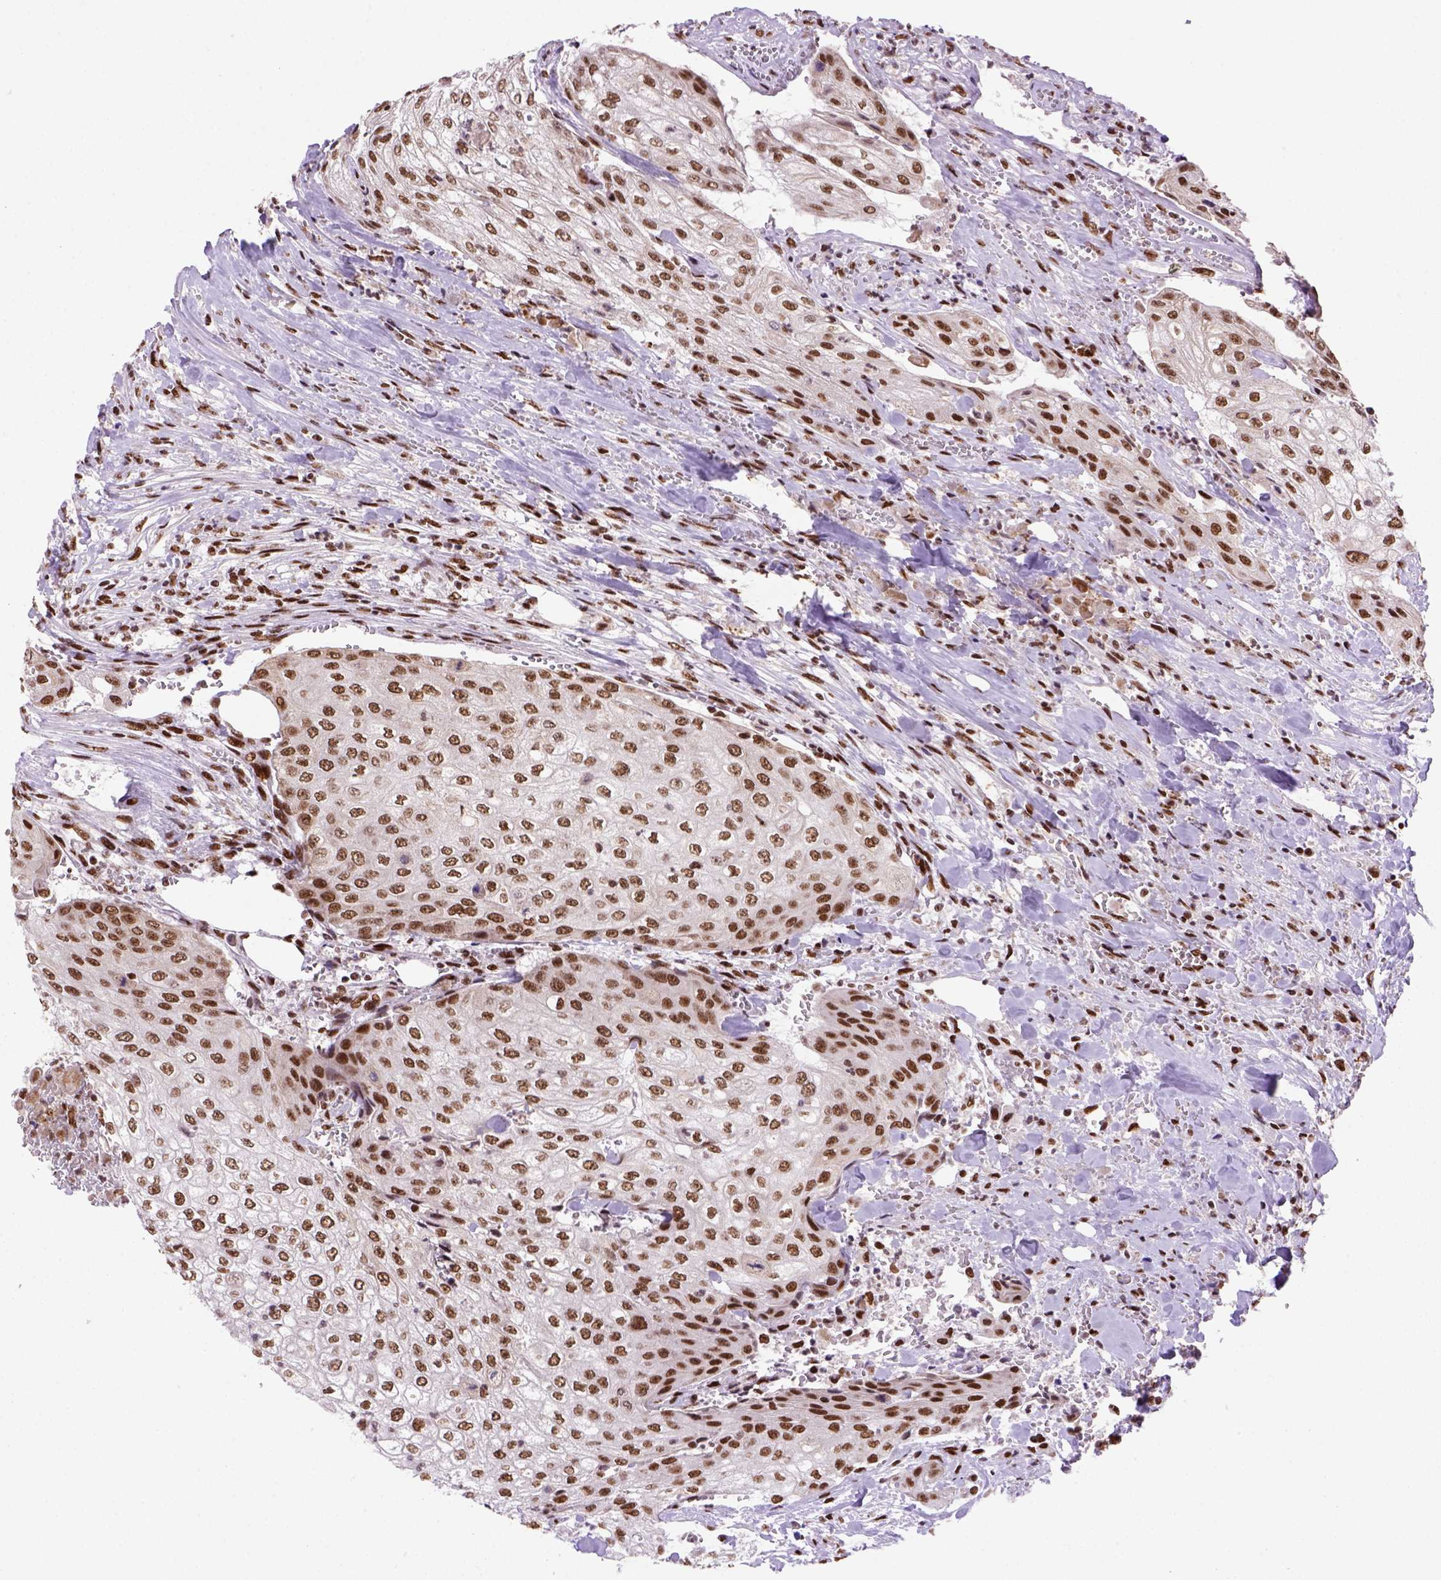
{"staining": {"intensity": "moderate", "quantity": ">75%", "location": "nuclear"}, "tissue": "urothelial cancer", "cell_type": "Tumor cells", "image_type": "cancer", "snomed": [{"axis": "morphology", "description": "Urothelial carcinoma, High grade"}, {"axis": "topography", "description": "Urinary bladder"}], "caption": "A brown stain labels moderate nuclear expression of a protein in high-grade urothelial carcinoma tumor cells.", "gene": "NSMCE2", "patient": {"sex": "male", "age": 62}}